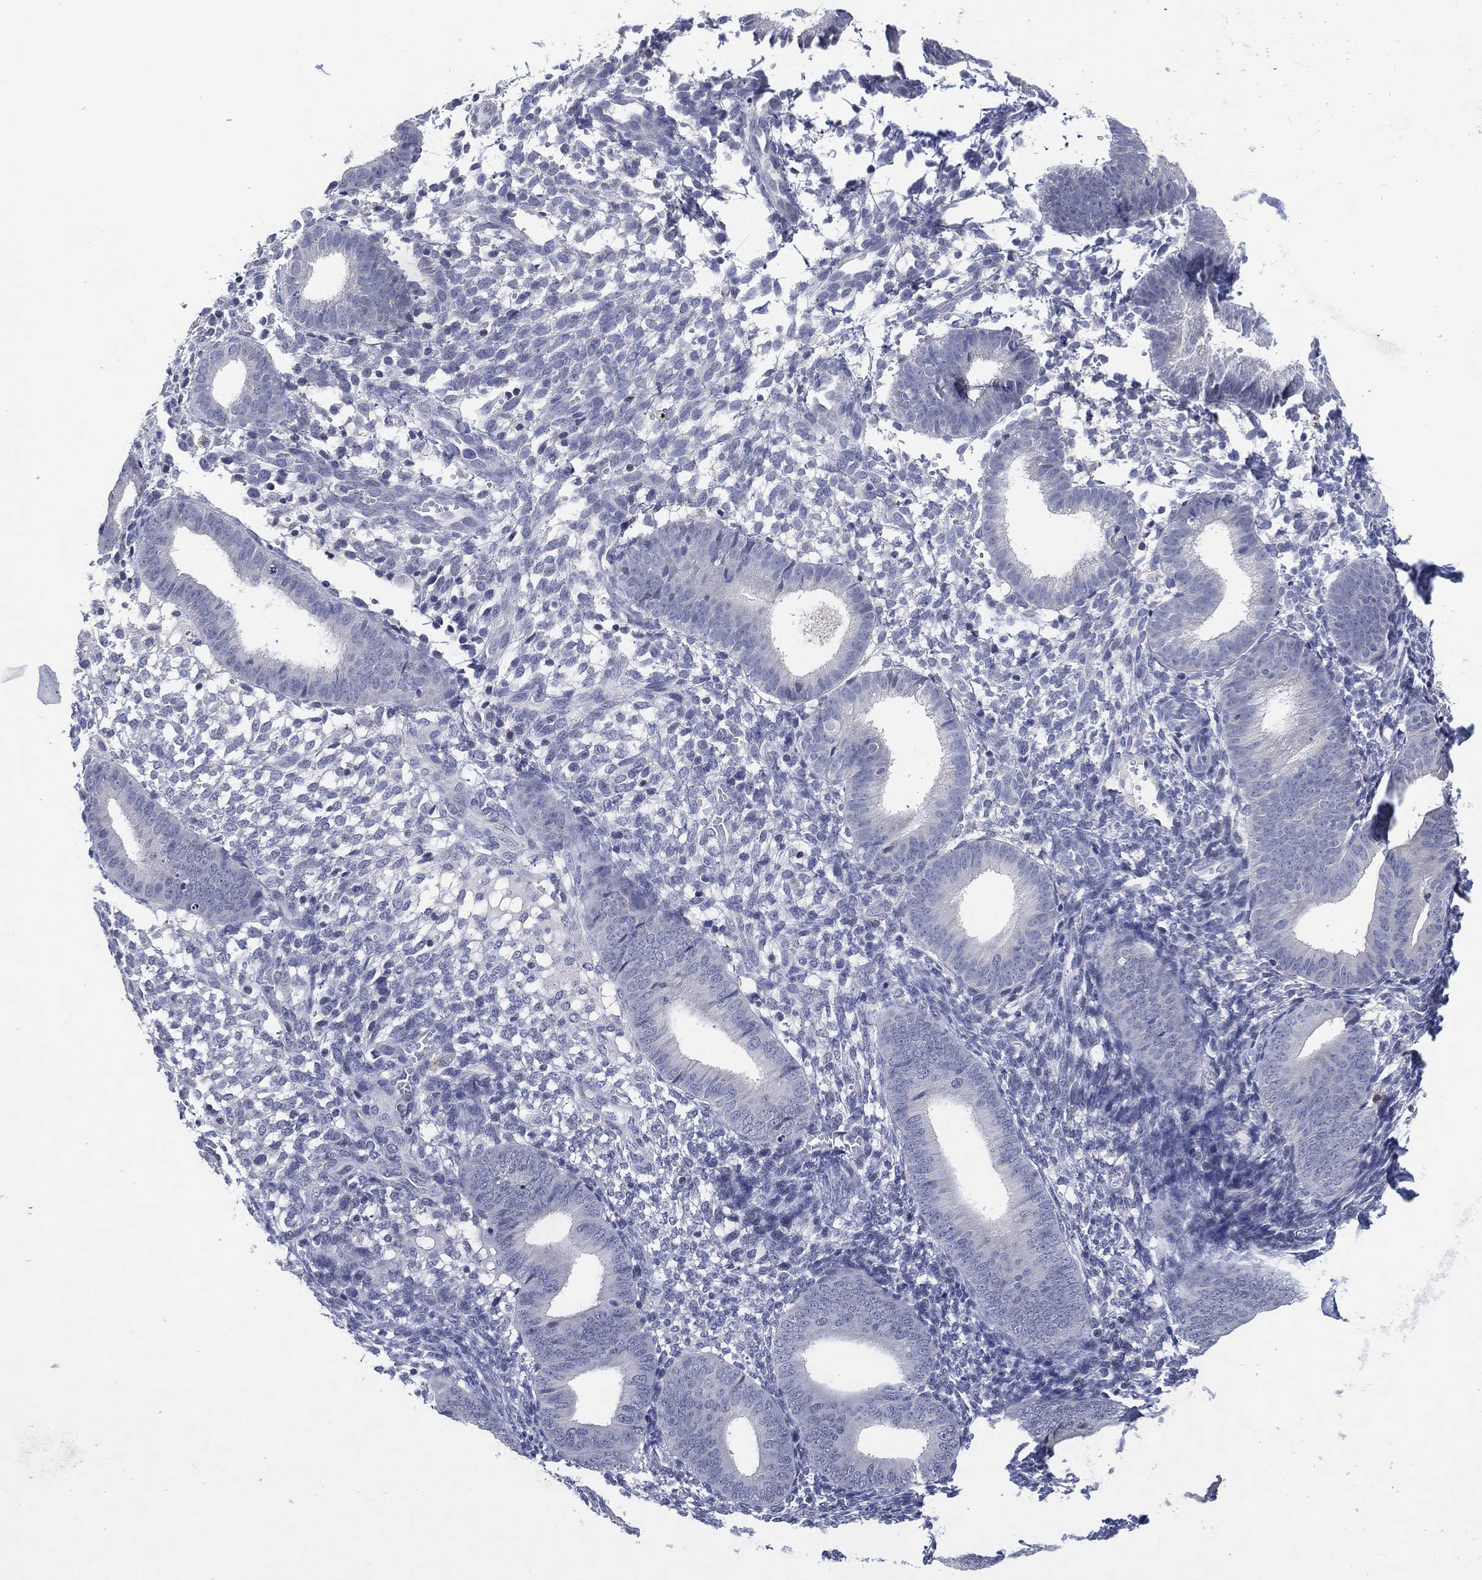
{"staining": {"intensity": "negative", "quantity": "none", "location": "none"}, "tissue": "endometrium", "cell_type": "Cells in endometrial stroma", "image_type": "normal", "snomed": [{"axis": "morphology", "description": "Normal tissue, NOS"}, {"axis": "topography", "description": "Endometrium"}], "caption": "Cells in endometrial stroma show no significant staining in normal endometrium. The staining is performed using DAB (3,3'-diaminobenzidine) brown chromogen with nuclei counter-stained in using hematoxylin.", "gene": "USP26", "patient": {"sex": "female", "age": 39}}